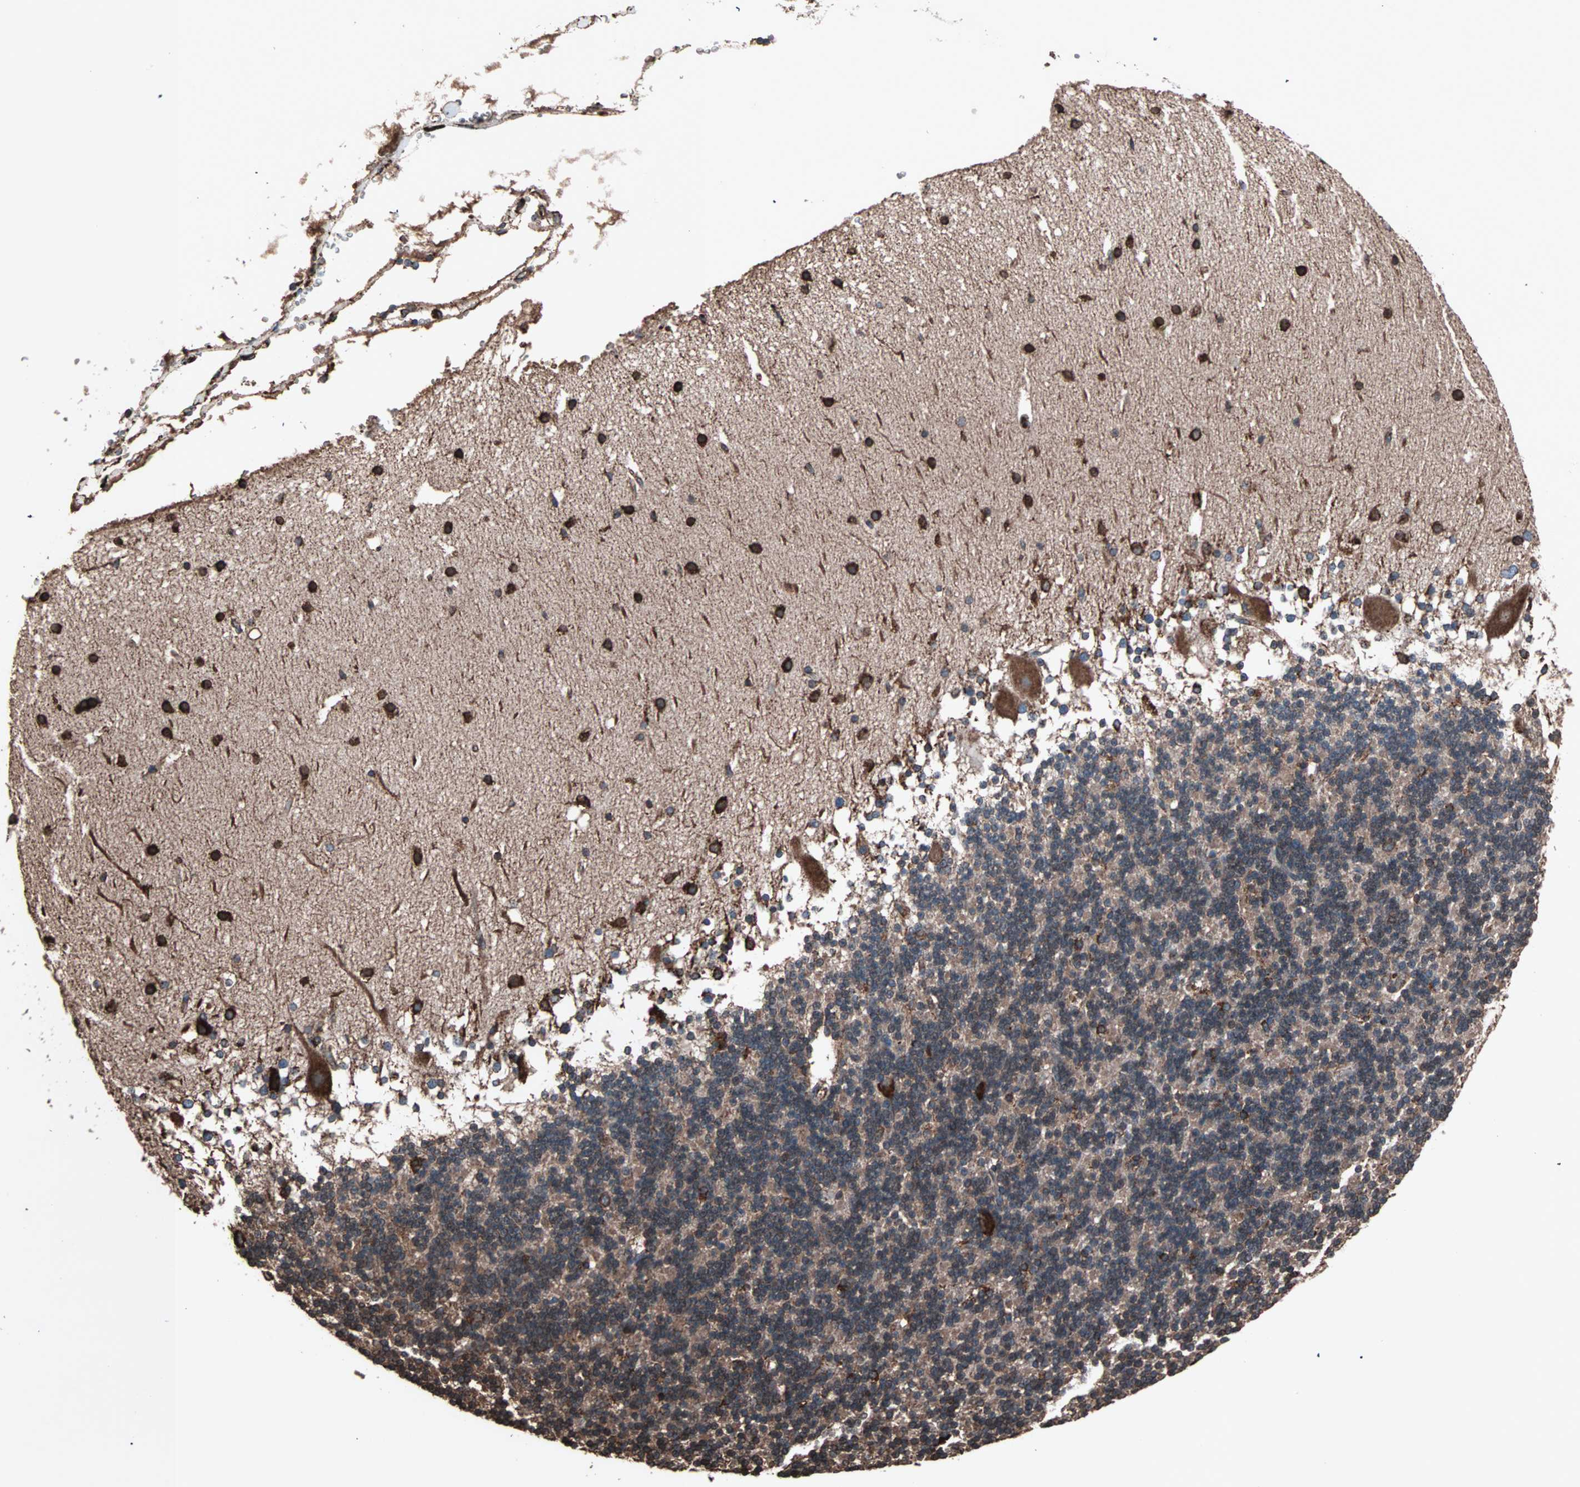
{"staining": {"intensity": "moderate", "quantity": ">75%", "location": "cytoplasmic/membranous"}, "tissue": "cerebellum", "cell_type": "Cells in granular layer", "image_type": "normal", "snomed": [{"axis": "morphology", "description": "Normal tissue, NOS"}, {"axis": "topography", "description": "Cerebellum"}], "caption": "An IHC histopathology image of normal tissue is shown. Protein staining in brown labels moderate cytoplasmic/membranous positivity in cerebellum within cells in granular layer. (DAB IHC with brightfield microscopy, high magnification).", "gene": "HSP90B1", "patient": {"sex": "female", "age": 19}}